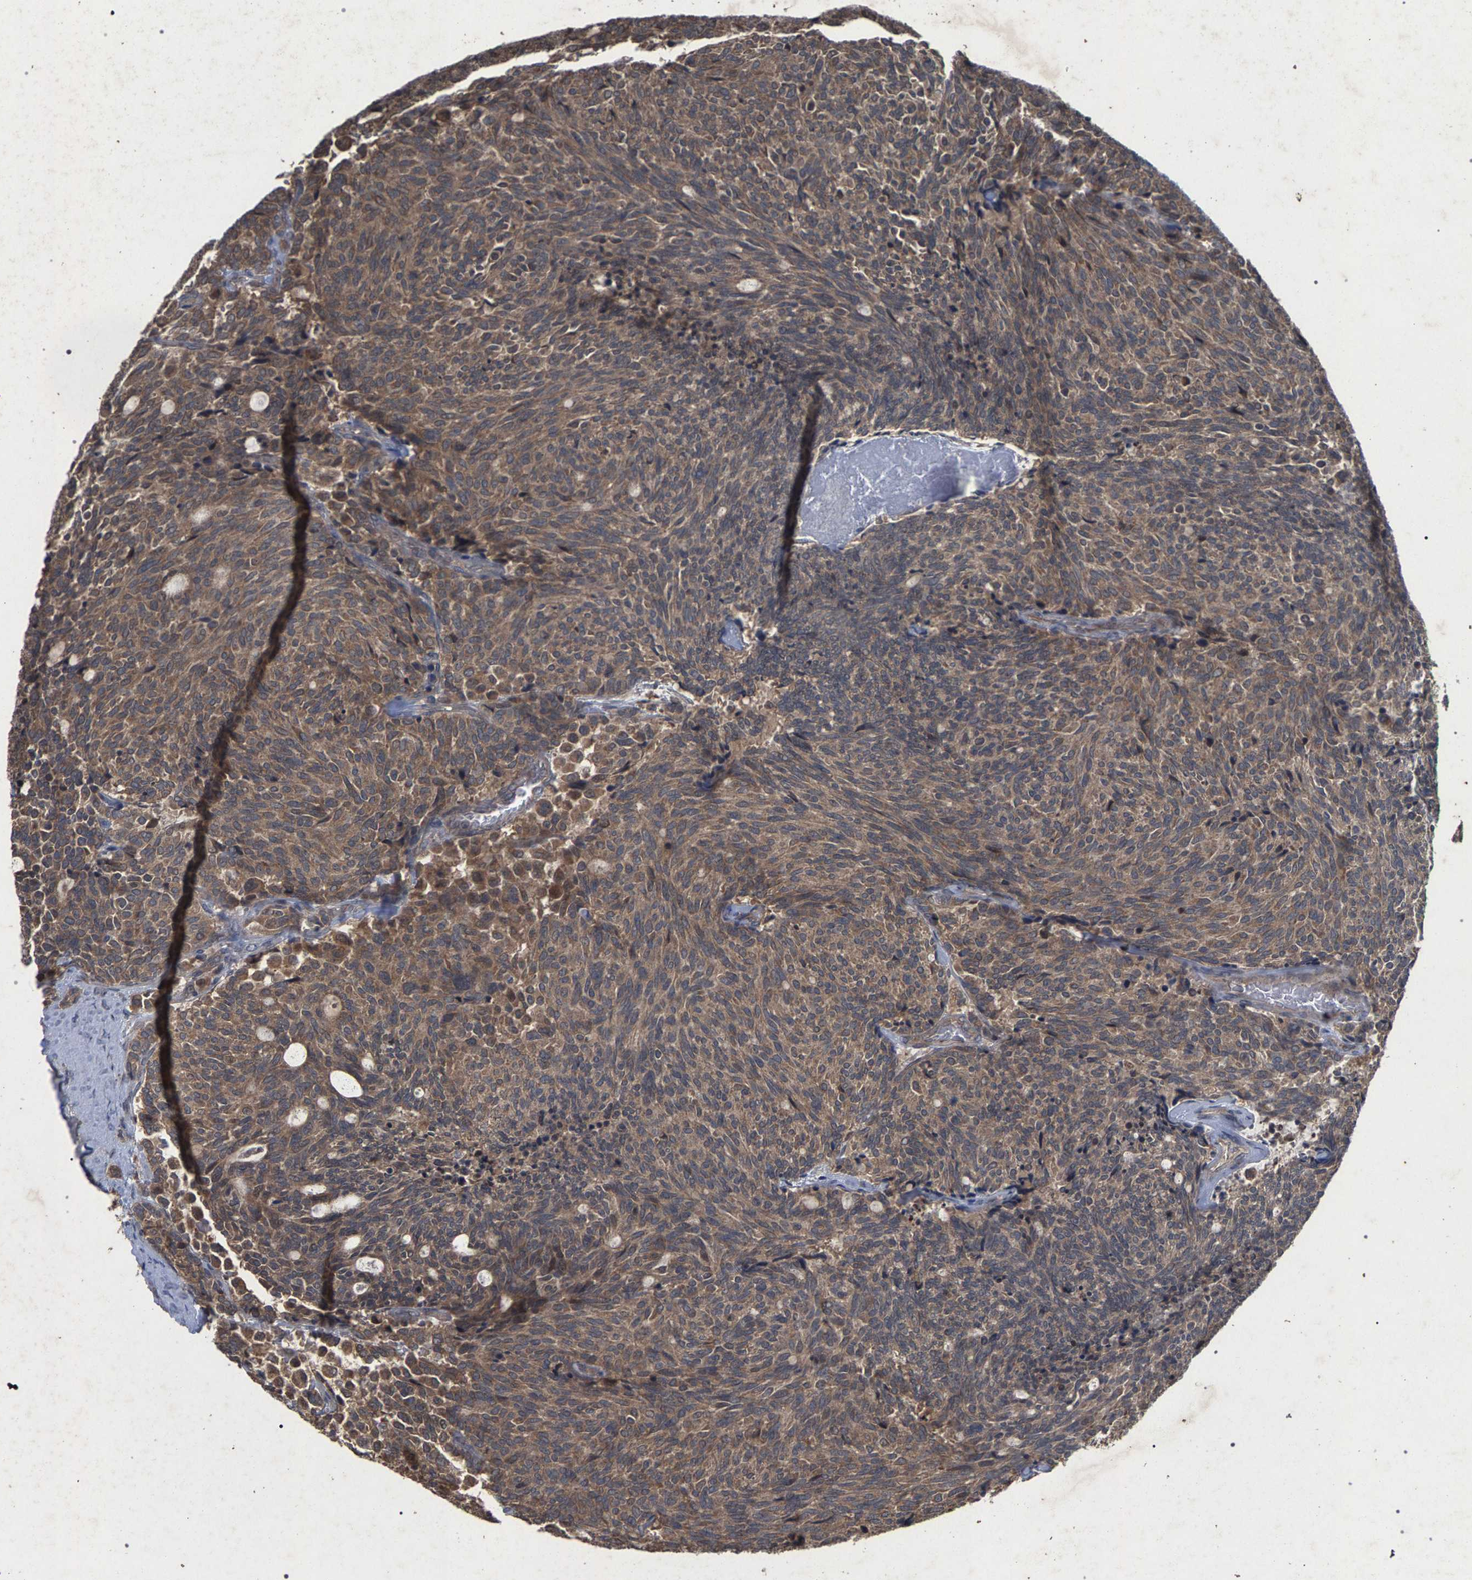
{"staining": {"intensity": "moderate", "quantity": ">75%", "location": "cytoplasmic/membranous"}, "tissue": "carcinoid", "cell_type": "Tumor cells", "image_type": "cancer", "snomed": [{"axis": "morphology", "description": "Carcinoid, malignant, NOS"}, {"axis": "topography", "description": "Pancreas"}], "caption": "This is a histology image of immunohistochemistry (IHC) staining of carcinoid, which shows moderate expression in the cytoplasmic/membranous of tumor cells.", "gene": "SLC4A4", "patient": {"sex": "female", "age": 54}}